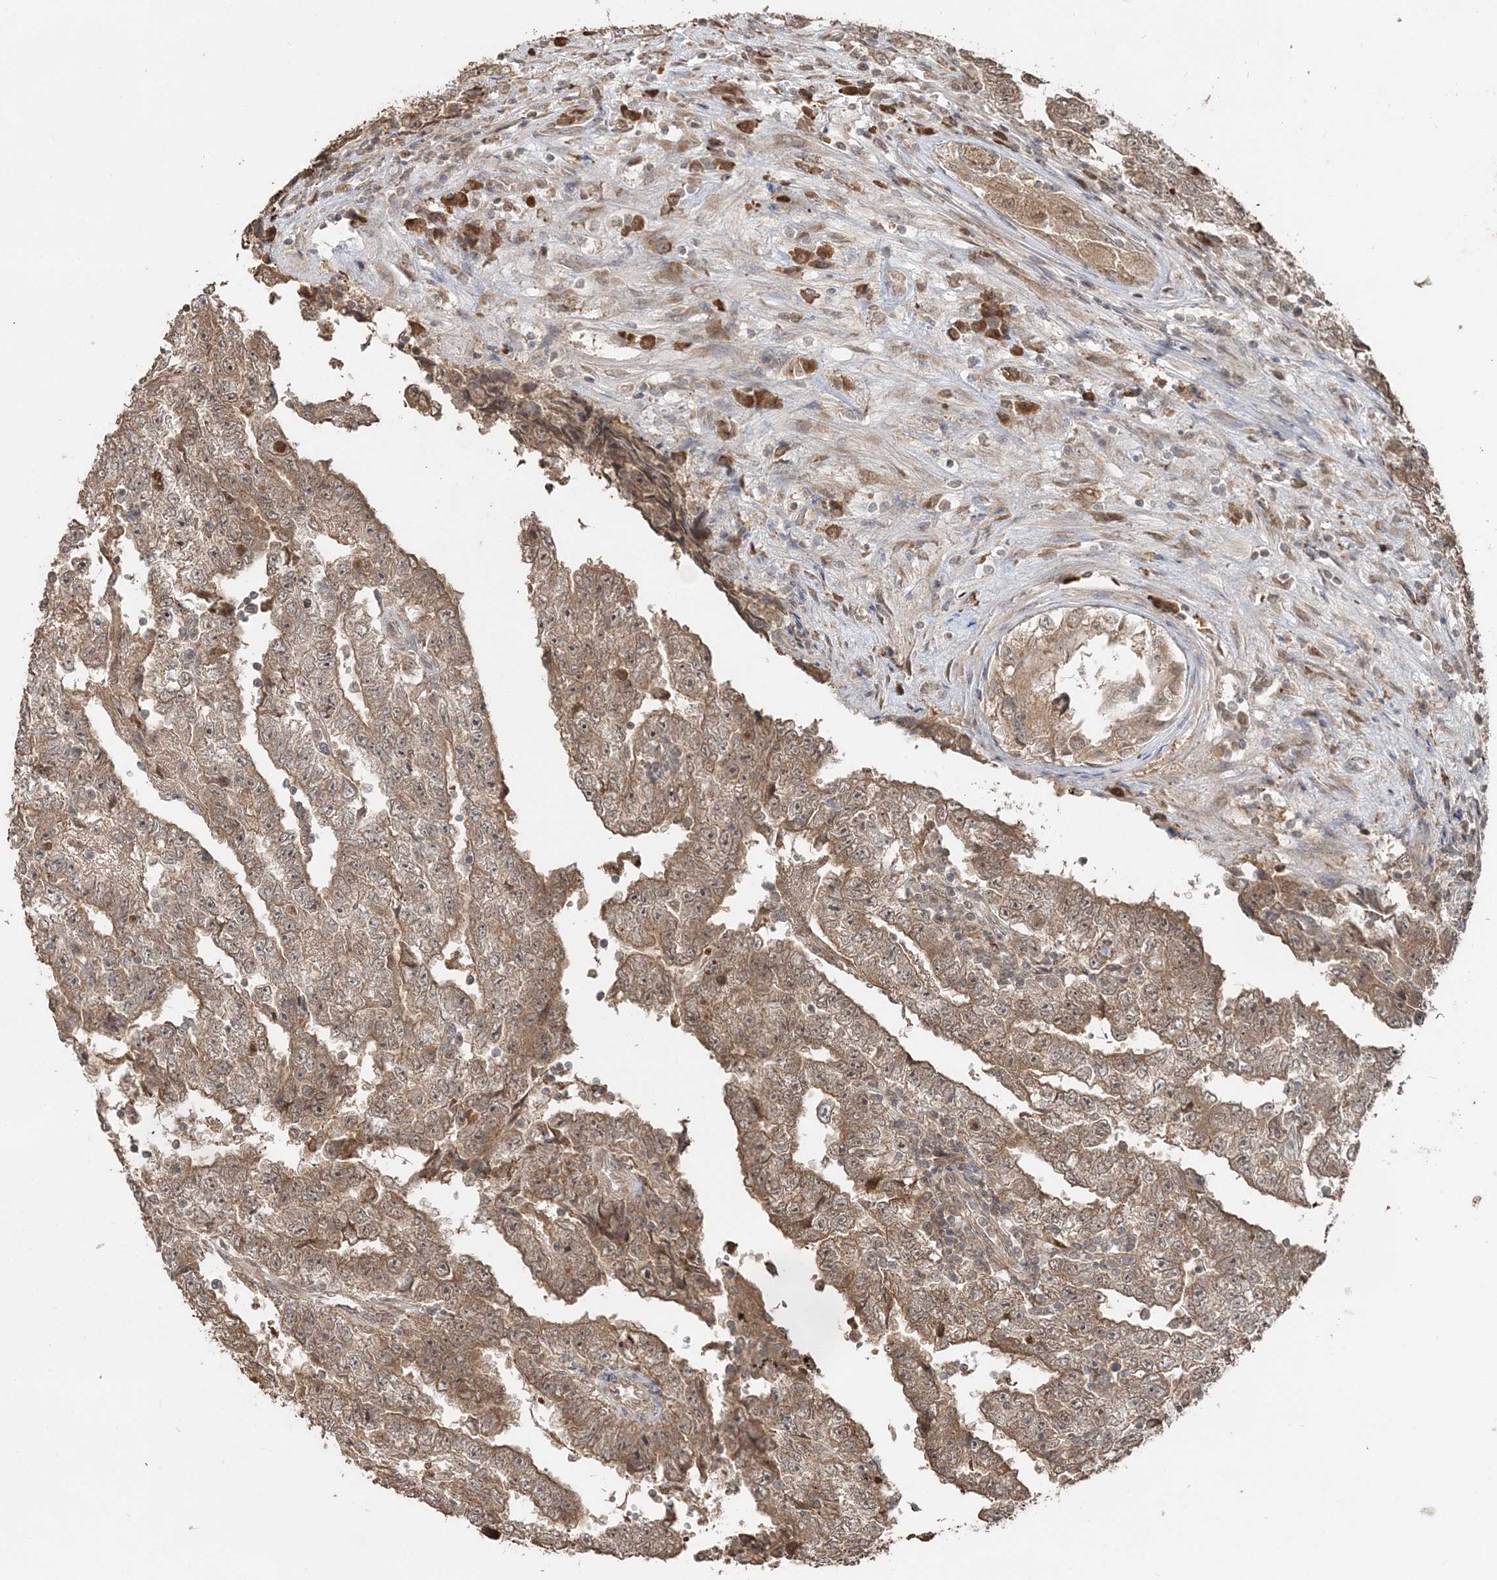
{"staining": {"intensity": "moderate", "quantity": ">75%", "location": "cytoplasmic/membranous"}, "tissue": "testis cancer", "cell_type": "Tumor cells", "image_type": "cancer", "snomed": [{"axis": "morphology", "description": "Carcinoma, Embryonal, NOS"}, {"axis": "topography", "description": "Testis"}], "caption": "Immunohistochemical staining of human testis embryonal carcinoma displays medium levels of moderate cytoplasmic/membranous staining in about >75% of tumor cells.", "gene": "SLU7", "patient": {"sex": "male", "age": 25}}